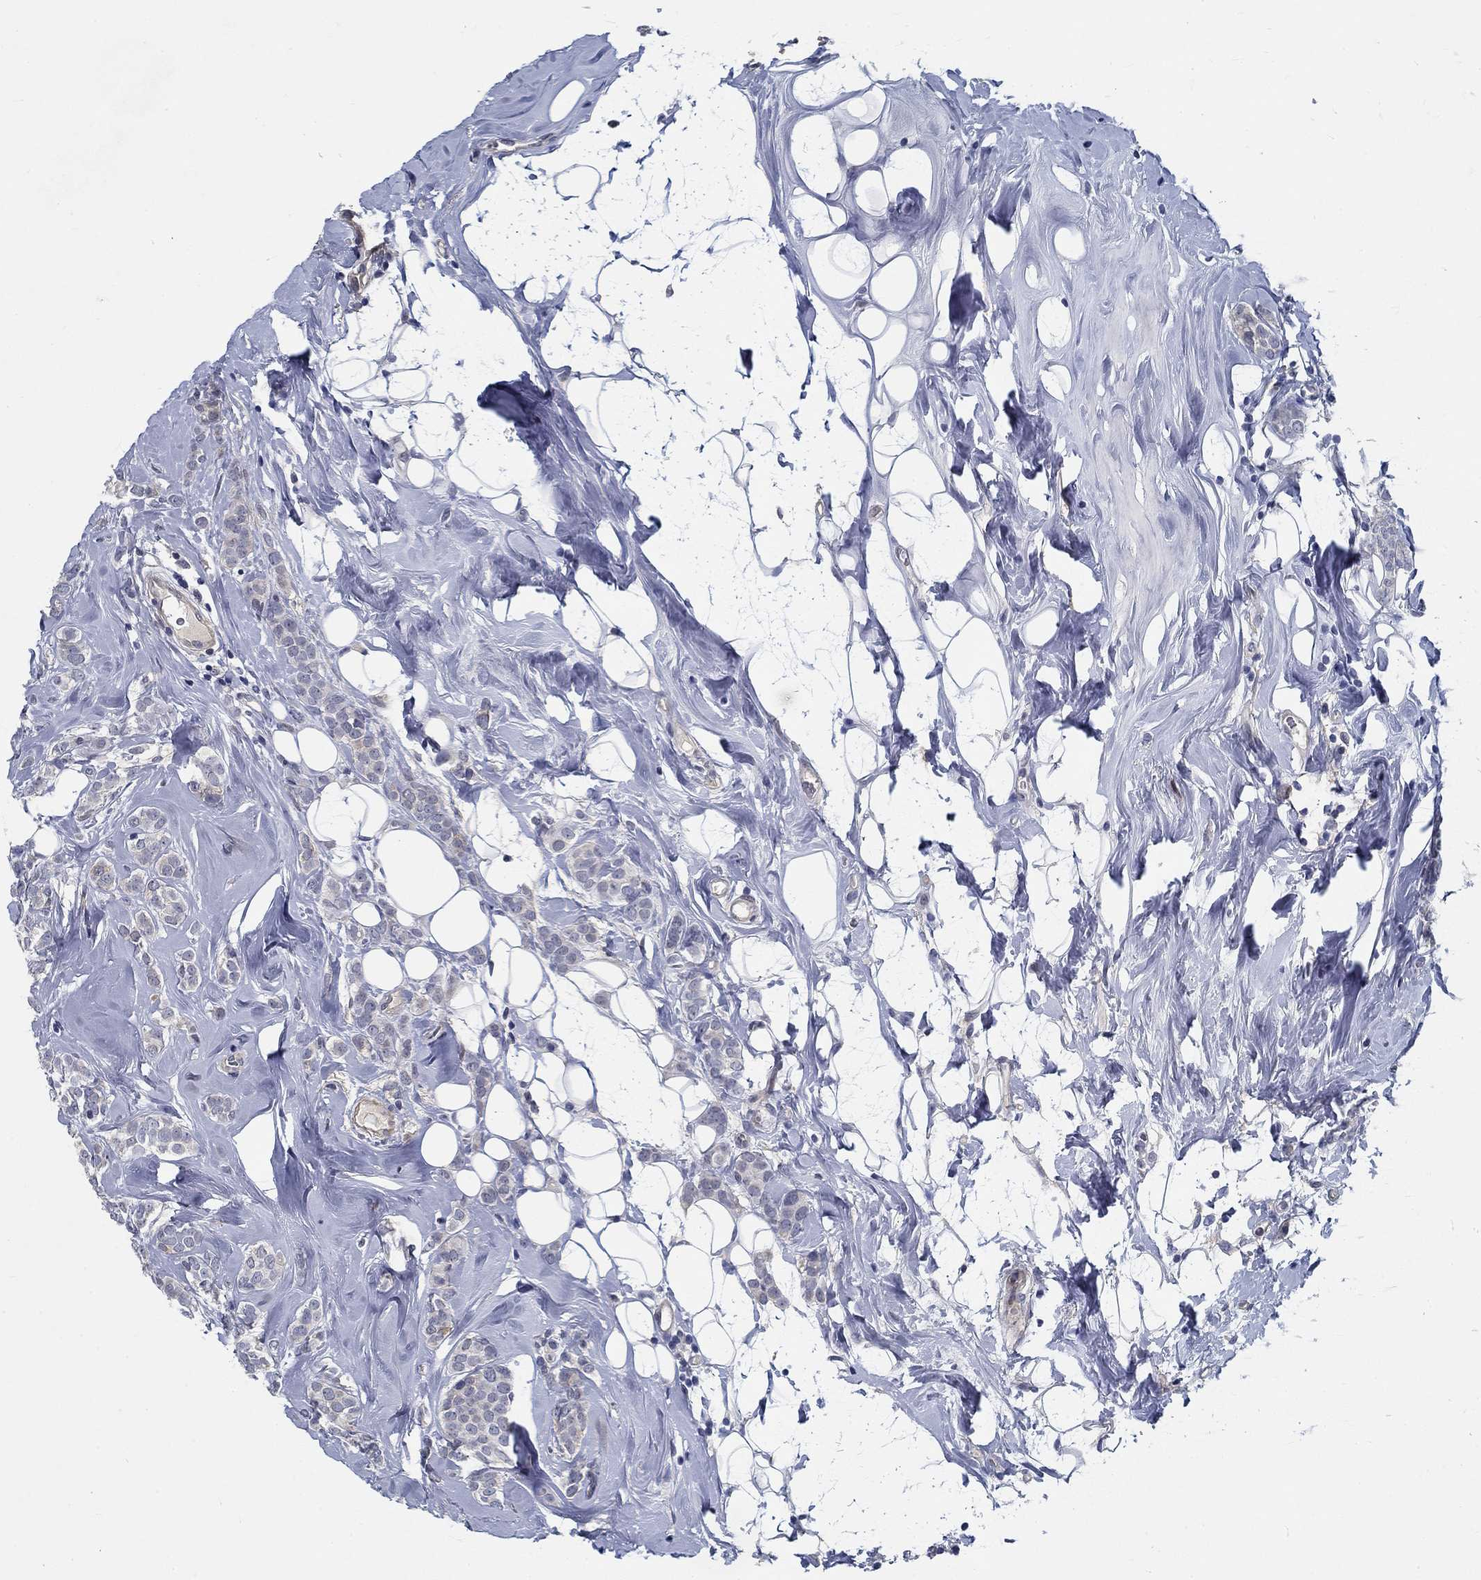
{"staining": {"intensity": "negative", "quantity": "none", "location": "none"}, "tissue": "breast cancer", "cell_type": "Tumor cells", "image_type": "cancer", "snomed": [{"axis": "morphology", "description": "Lobular carcinoma"}, {"axis": "topography", "description": "Breast"}], "caption": "IHC micrograph of human lobular carcinoma (breast) stained for a protein (brown), which shows no staining in tumor cells.", "gene": "MYBPC1", "patient": {"sex": "female", "age": 49}}